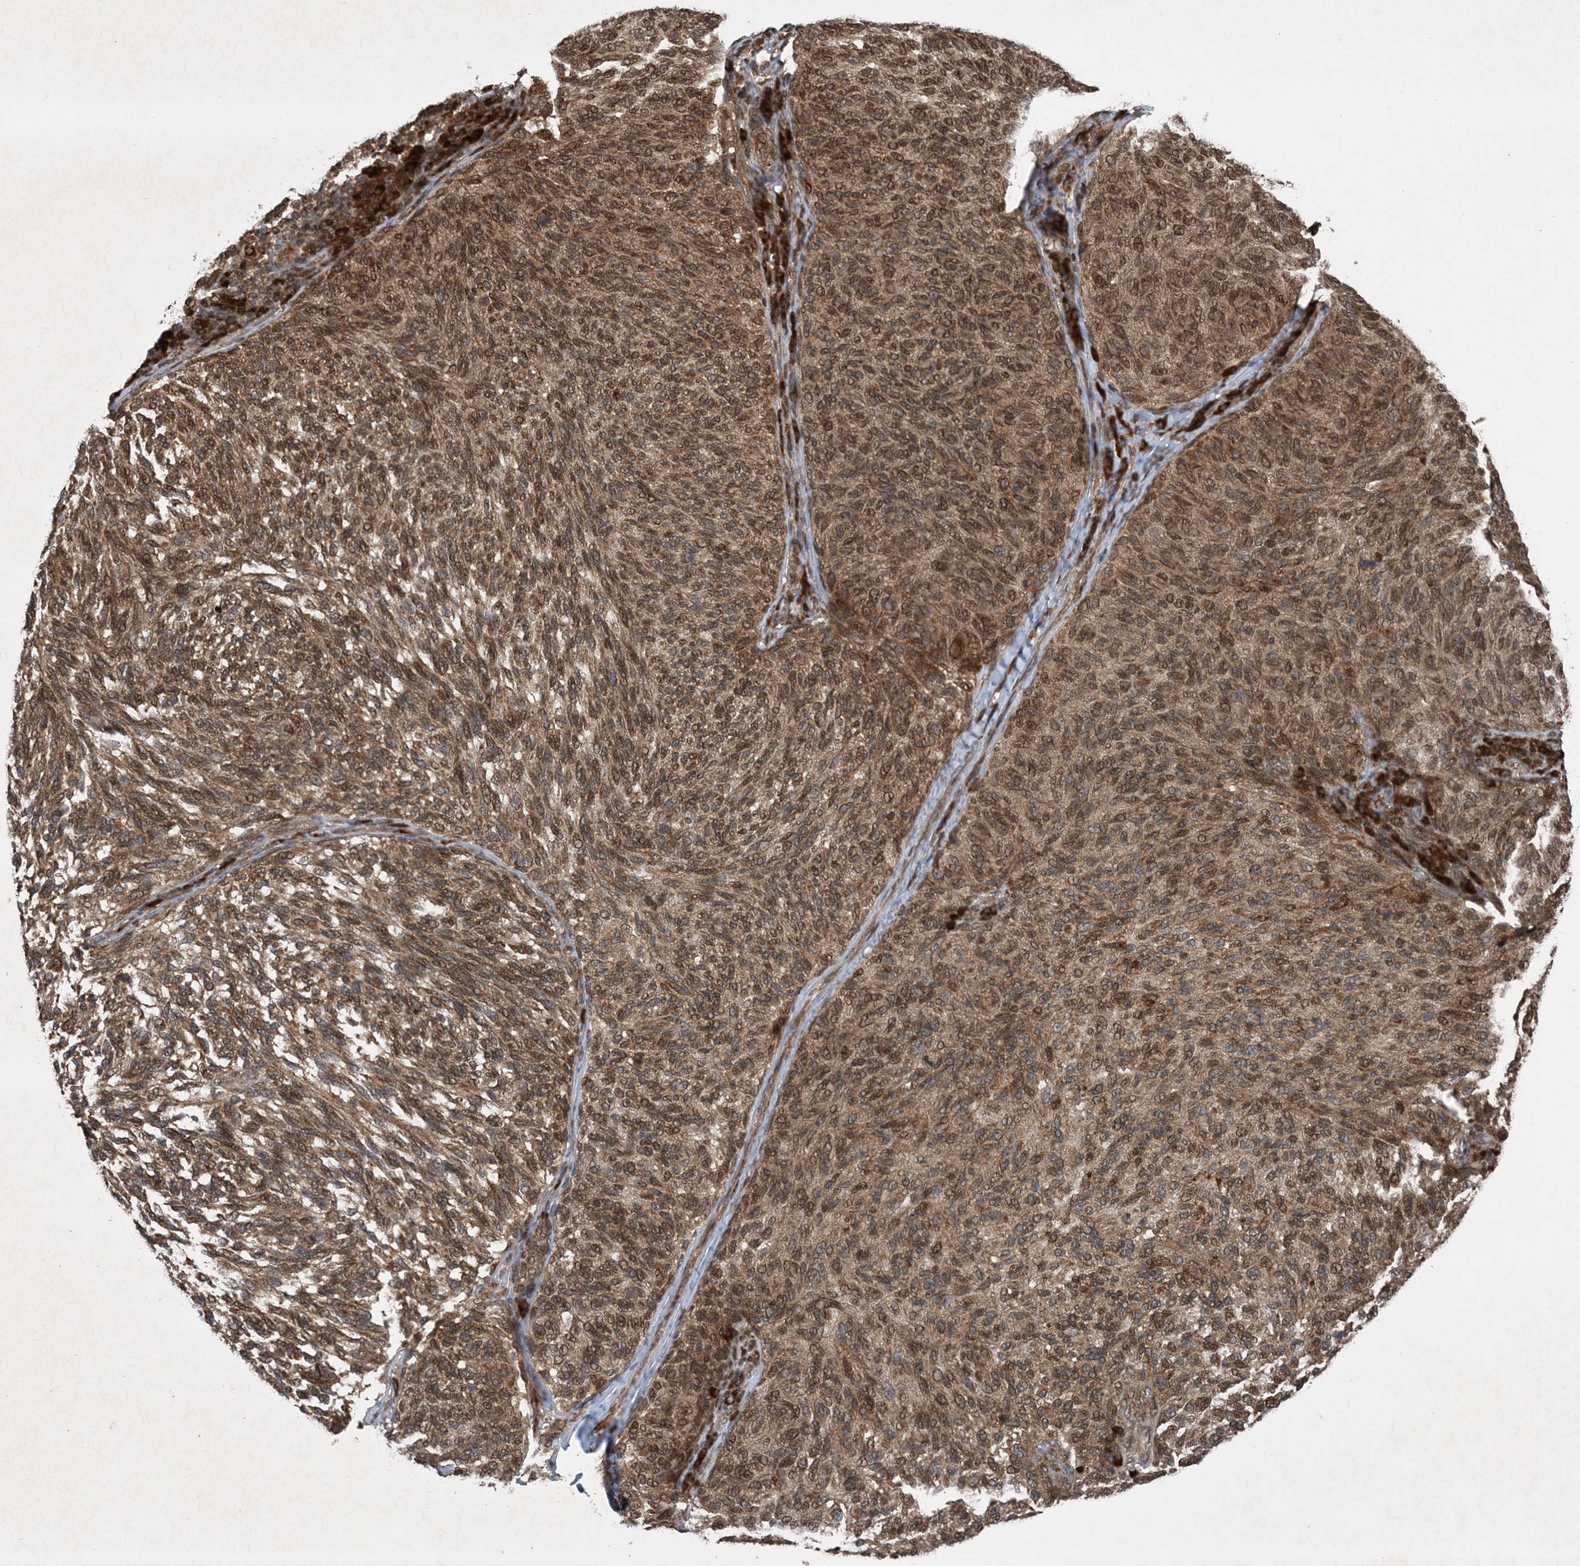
{"staining": {"intensity": "moderate", "quantity": ">75%", "location": "cytoplasmic/membranous,nuclear"}, "tissue": "melanoma", "cell_type": "Tumor cells", "image_type": "cancer", "snomed": [{"axis": "morphology", "description": "Malignant melanoma, NOS"}, {"axis": "topography", "description": "Skin"}], "caption": "Melanoma stained with DAB (3,3'-diaminobenzidine) immunohistochemistry reveals medium levels of moderate cytoplasmic/membranous and nuclear expression in about >75% of tumor cells.", "gene": "GNG5", "patient": {"sex": "female", "age": 73}}